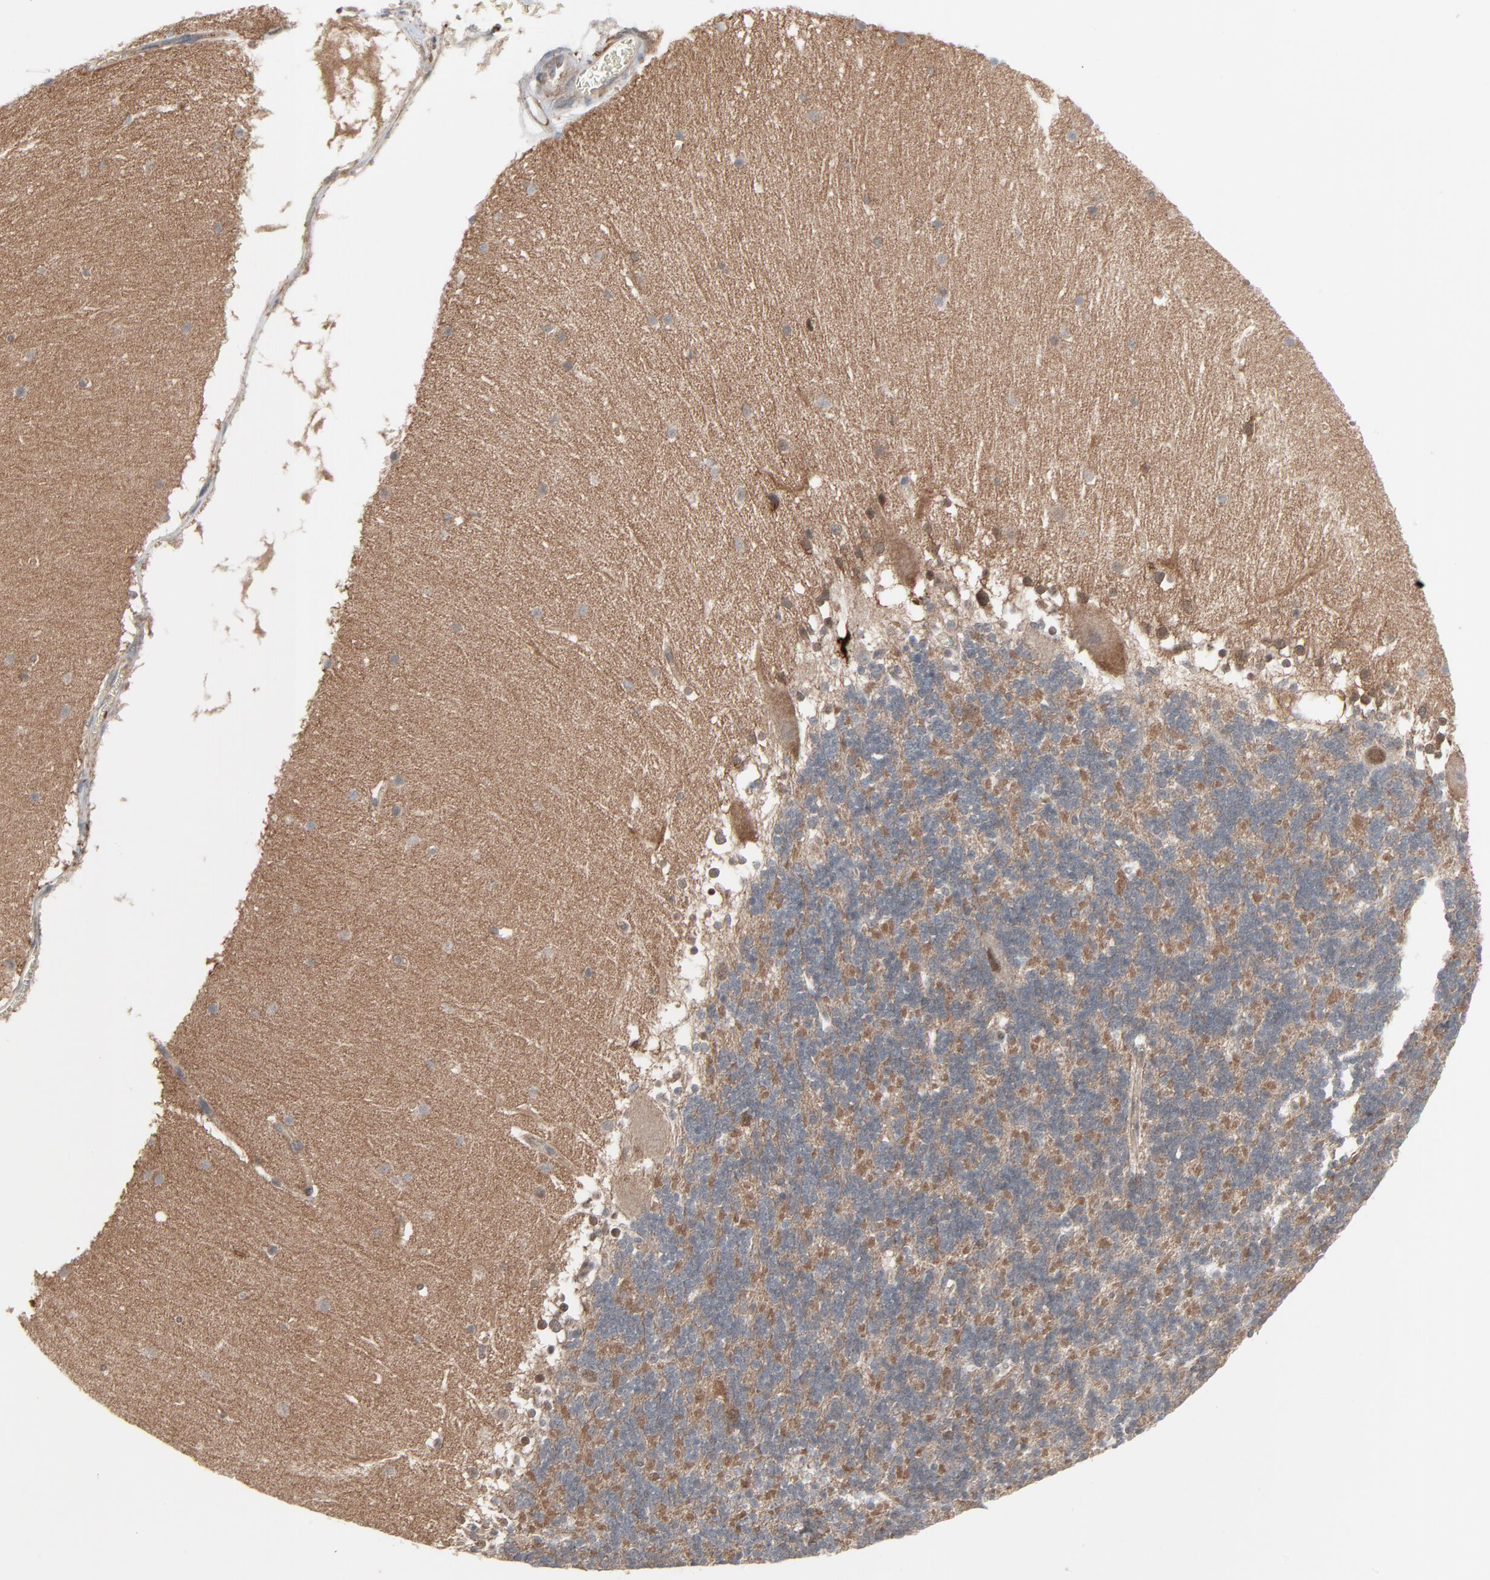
{"staining": {"intensity": "negative", "quantity": "none", "location": "none"}, "tissue": "cerebellum", "cell_type": "Cells in granular layer", "image_type": "normal", "snomed": [{"axis": "morphology", "description": "Normal tissue, NOS"}, {"axis": "topography", "description": "Cerebellum"}], "caption": "The histopathology image reveals no staining of cells in granular layer in unremarkable cerebellum.", "gene": "OPTN", "patient": {"sex": "female", "age": 19}}